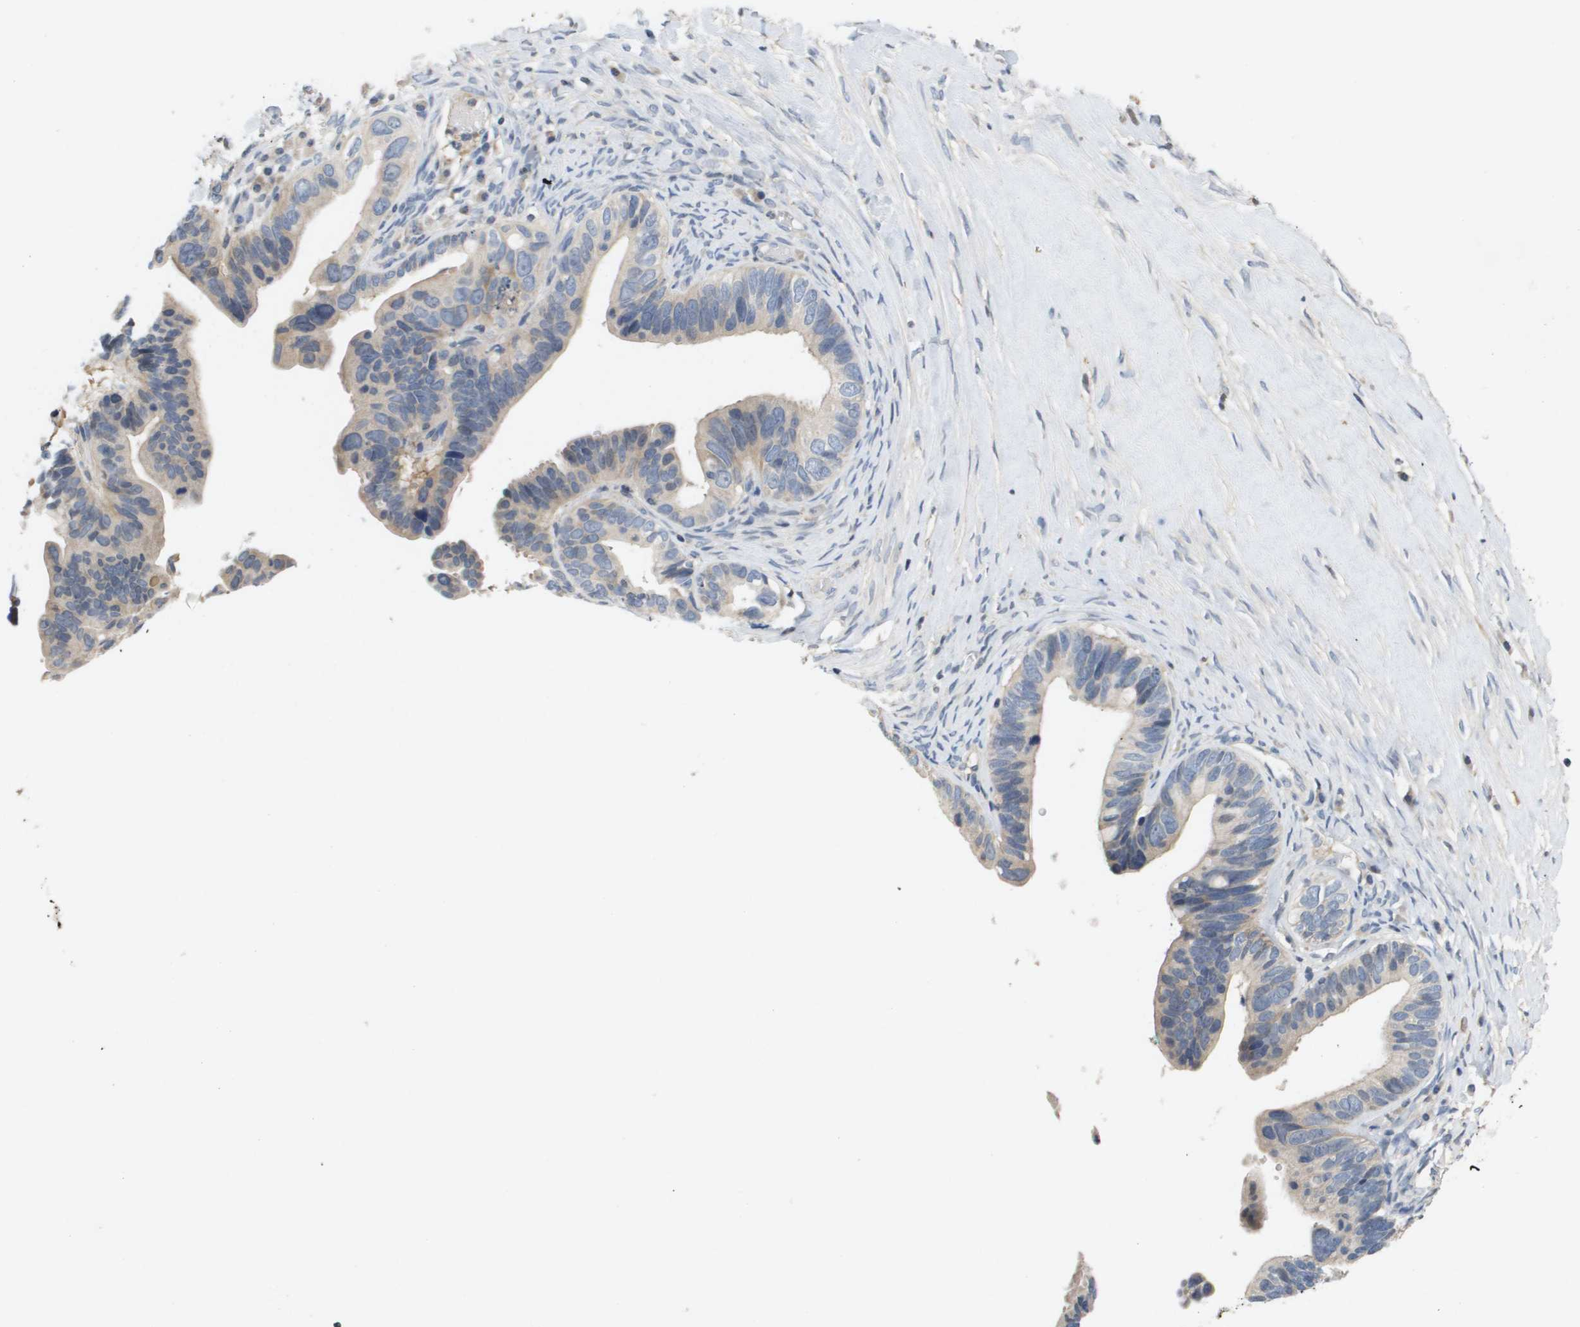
{"staining": {"intensity": "weak", "quantity": "<25%", "location": "cytoplasmic/membranous"}, "tissue": "ovarian cancer", "cell_type": "Tumor cells", "image_type": "cancer", "snomed": [{"axis": "morphology", "description": "Cystadenocarcinoma, serous, NOS"}, {"axis": "topography", "description": "Ovary"}], "caption": "Immunohistochemistry (IHC) micrograph of neoplastic tissue: ovarian cancer (serous cystadenocarcinoma) stained with DAB (3,3'-diaminobenzidine) displays no significant protein staining in tumor cells.", "gene": "CAPN11", "patient": {"sex": "female", "age": 56}}